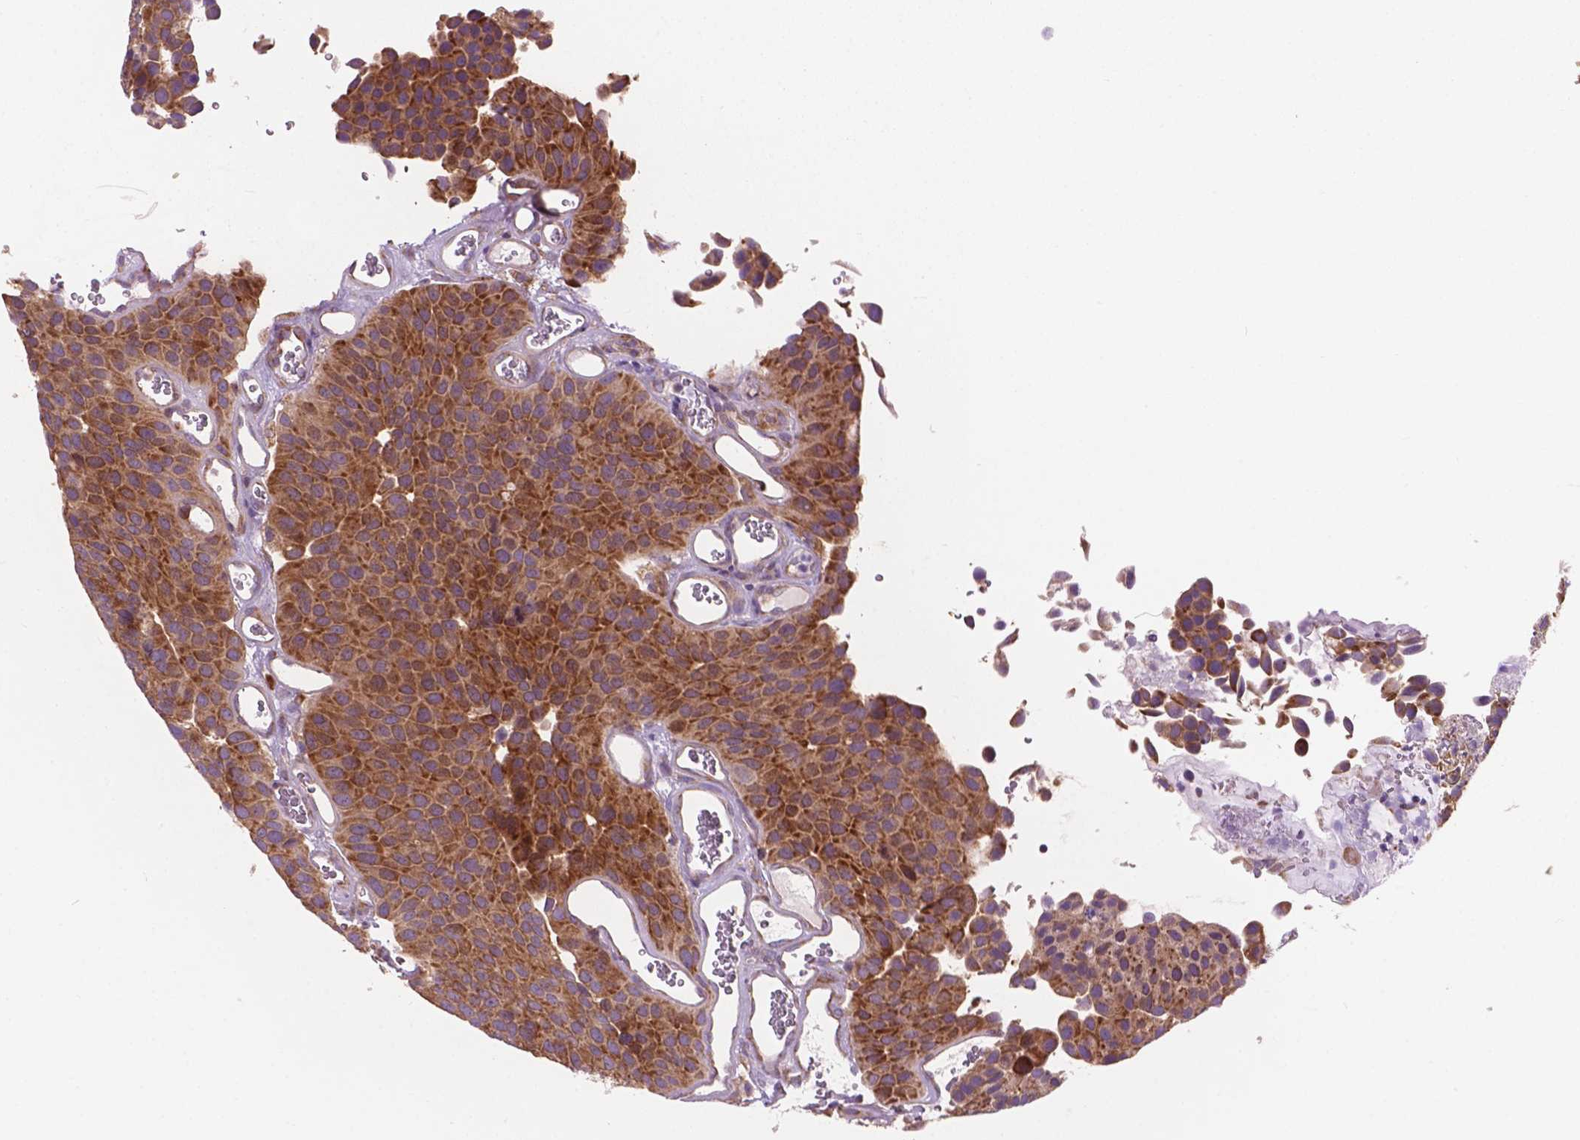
{"staining": {"intensity": "moderate", "quantity": ">75%", "location": "cytoplasmic/membranous"}, "tissue": "urothelial cancer", "cell_type": "Tumor cells", "image_type": "cancer", "snomed": [{"axis": "morphology", "description": "Urothelial carcinoma, Low grade"}, {"axis": "topography", "description": "Urinary bladder"}], "caption": "High-magnification brightfield microscopy of urothelial cancer stained with DAB (brown) and counterstained with hematoxylin (blue). tumor cells exhibit moderate cytoplasmic/membranous expression is identified in about>75% of cells.", "gene": "RPL37A", "patient": {"sex": "female", "age": 69}}